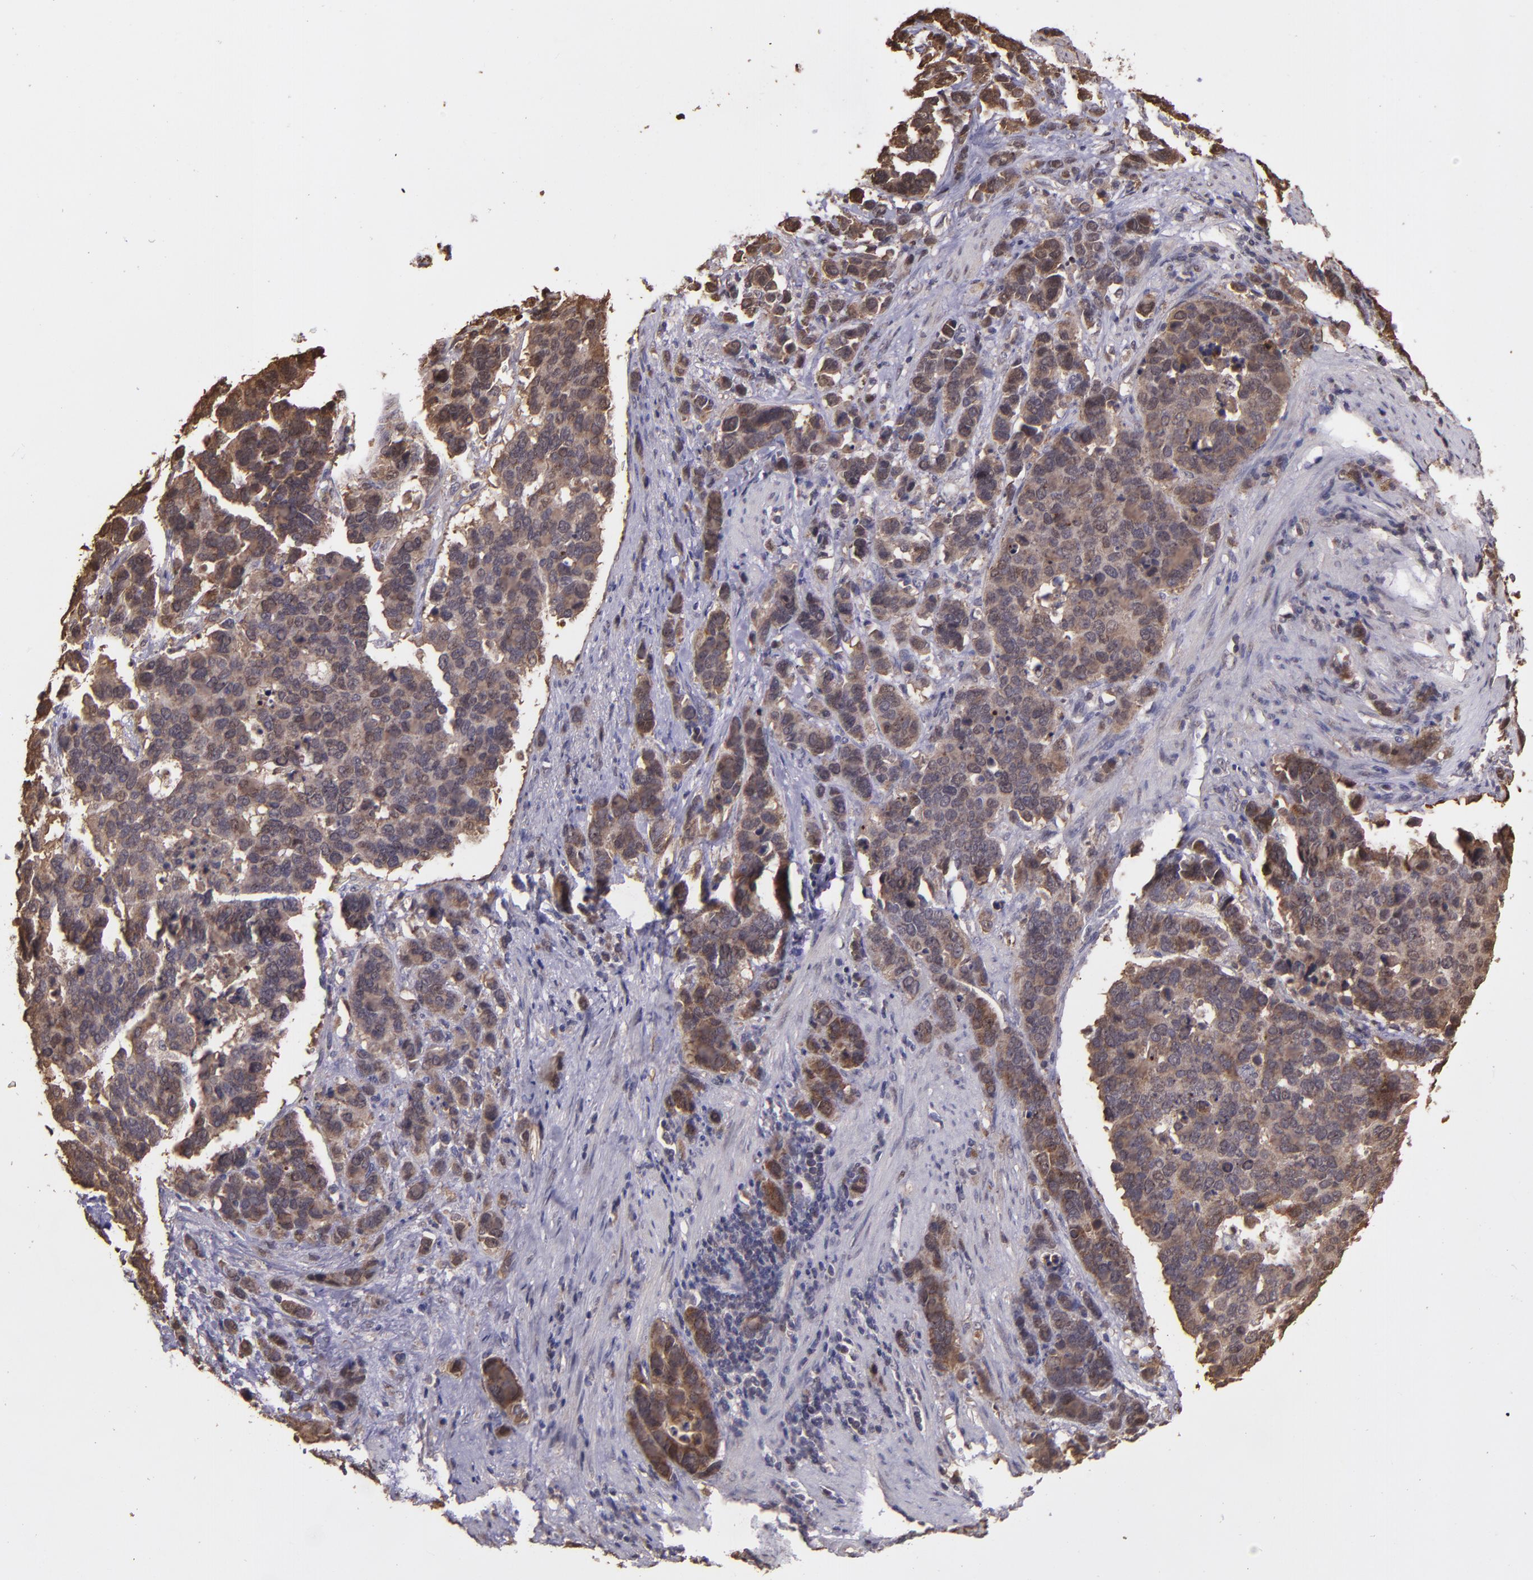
{"staining": {"intensity": "moderate", "quantity": "25%-75%", "location": "cytoplasmic/membranous,nuclear"}, "tissue": "stomach cancer", "cell_type": "Tumor cells", "image_type": "cancer", "snomed": [{"axis": "morphology", "description": "Adenocarcinoma, NOS"}, {"axis": "topography", "description": "Stomach, upper"}], "caption": "Protein staining by immunohistochemistry displays moderate cytoplasmic/membranous and nuclear positivity in about 25%-75% of tumor cells in adenocarcinoma (stomach). (Stains: DAB (3,3'-diaminobenzidine) in brown, nuclei in blue, Microscopy: brightfield microscopy at high magnification).", "gene": "SERPINF2", "patient": {"sex": "male", "age": 71}}